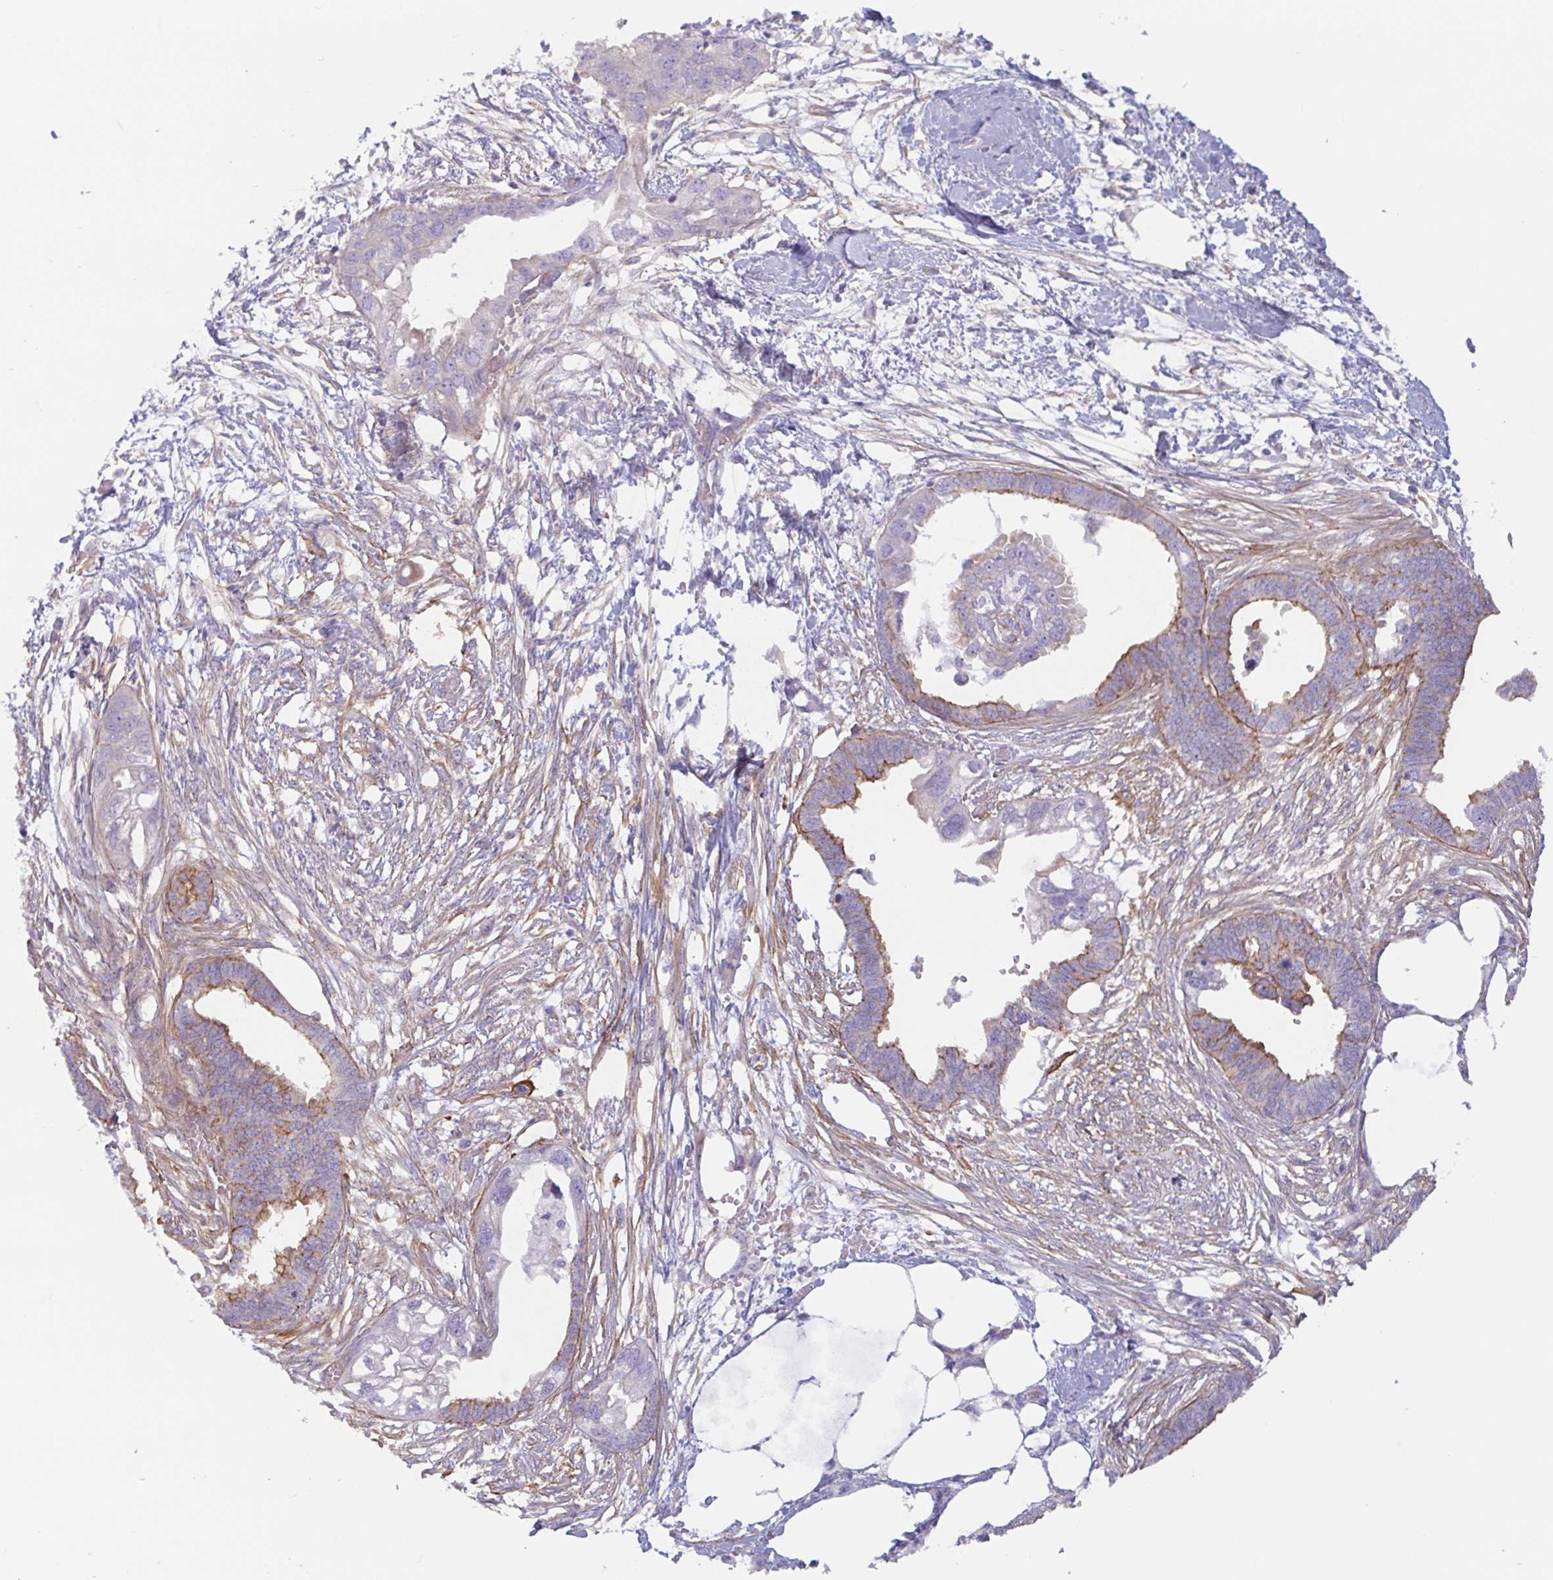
{"staining": {"intensity": "moderate", "quantity": "25%-75%", "location": "cytoplasmic/membranous"}, "tissue": "endometrial cancer", "cell_type": "Tumor cells", "image_type": "cancer", "snomed": [{"axis": "morphology", "description": "Adenocarcinoma, NOS"}, {"axis": "morphology", "description": "Adenocarcinoma, metastatic, NOS"}, {"axis": "topography", "description": "Adipose tissue"}, {"axis": "topography", "description": "Endometrium"}], "caption": "Human endometrial cancer stained with a brown dye demonstrates moderate cytoplasmic/membranous positive expression in about 25%-75% of tumor cells.", "gene": "MYH10", "patient": {"sex": "female", "age": 67}}